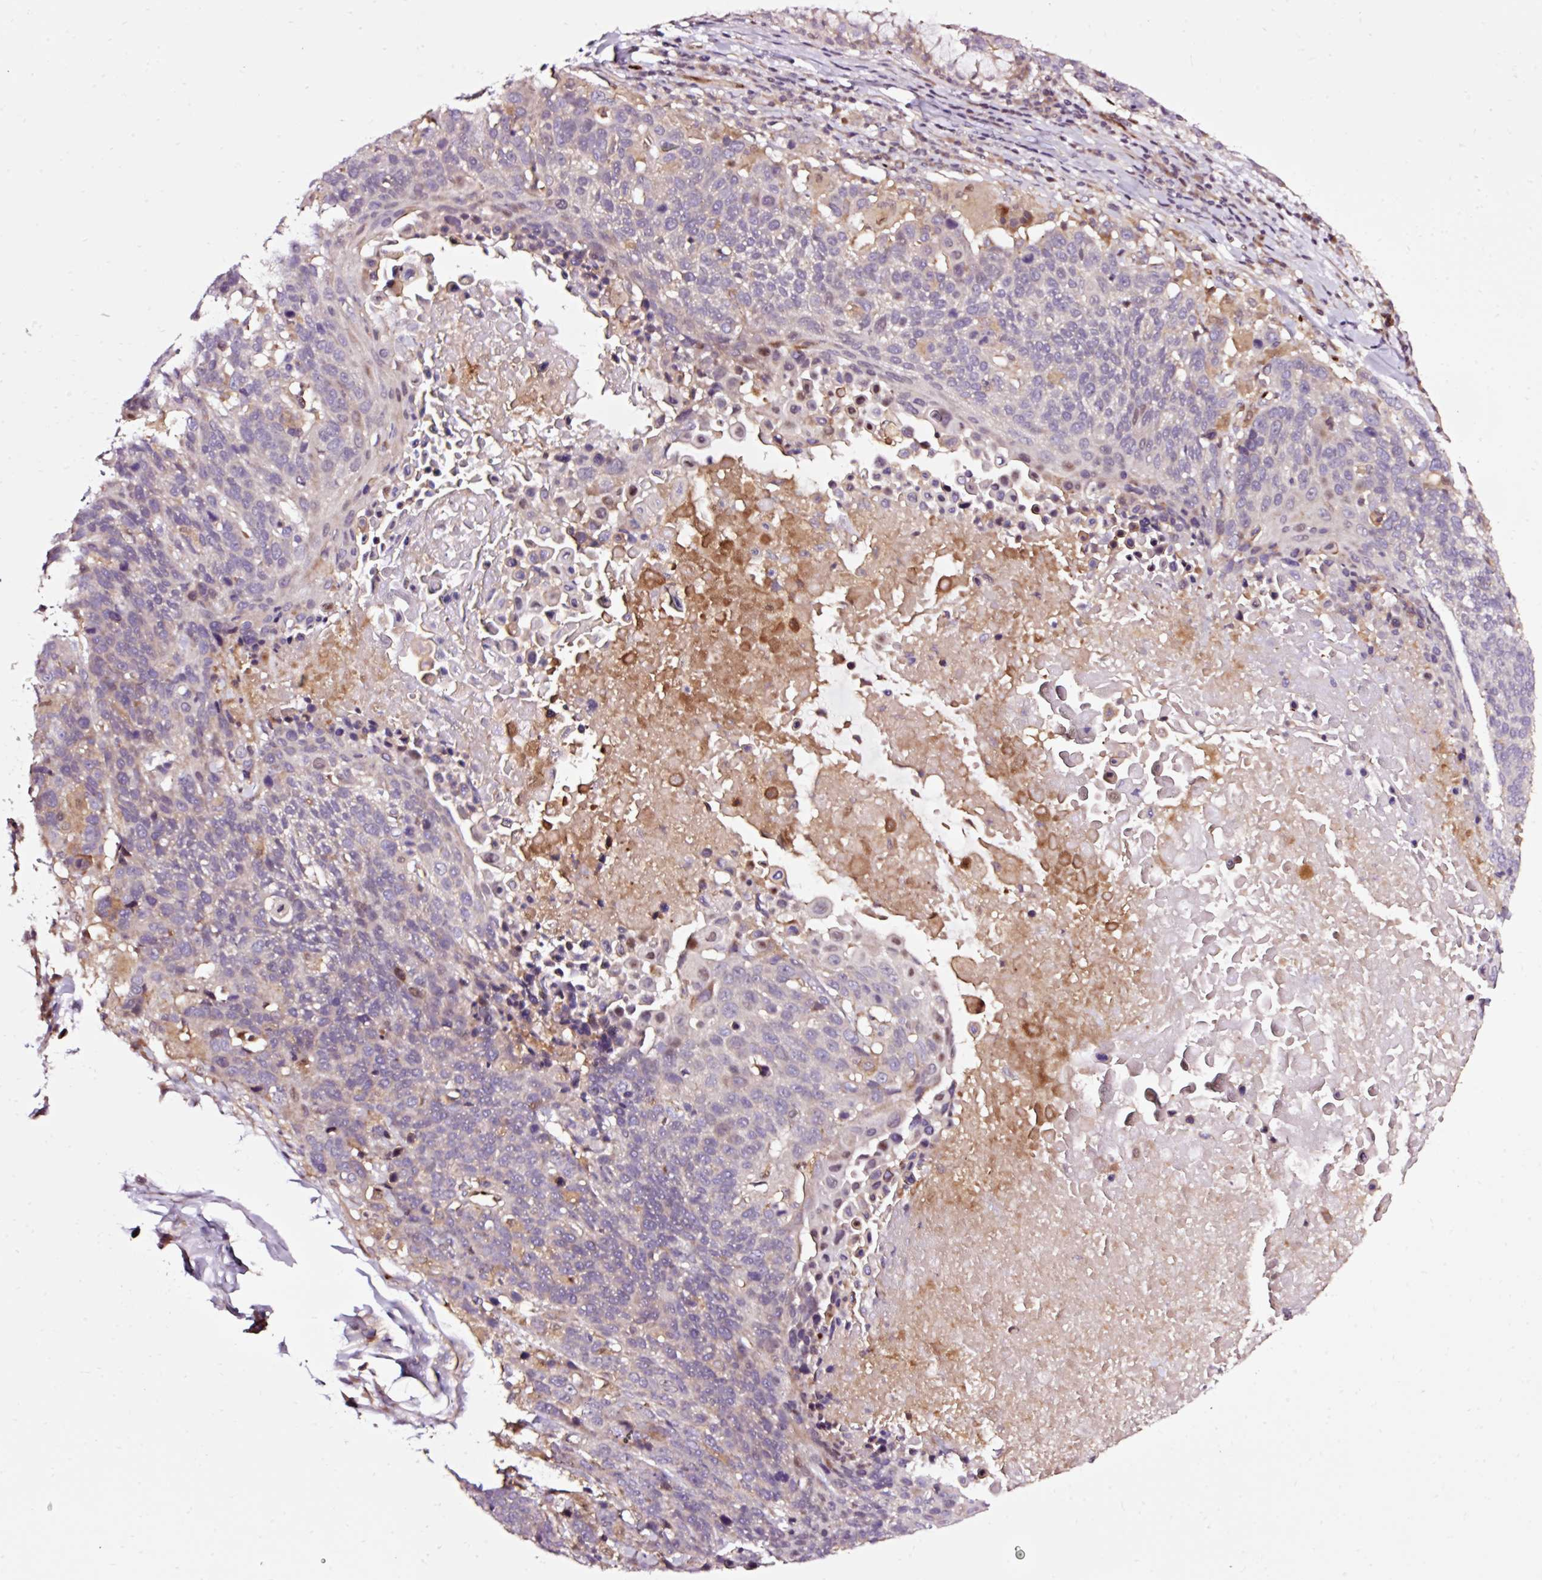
{"staining": {"intensity": "negative", "quantity": "none", "location": "none"}, "tissue": "lung cancer", "cell_type": "Tumor cells", "image_type": "cancer", "snomed": [{"axis": "morphology", "description": "Squamous cell carcinoma, NOS"}, {"axis": "topography", "description": "Lung"}], "caption": "High magnification brightfield microscopy of lung squamous cell carcinoma stained with DAB (3,3'-diaminobenzidine) (brown) and counterstained with hematoxylin (blue): tumor cells show no significant staining.", "gene": "NAPA", "patient": {"sex": "male", "age": 66}}